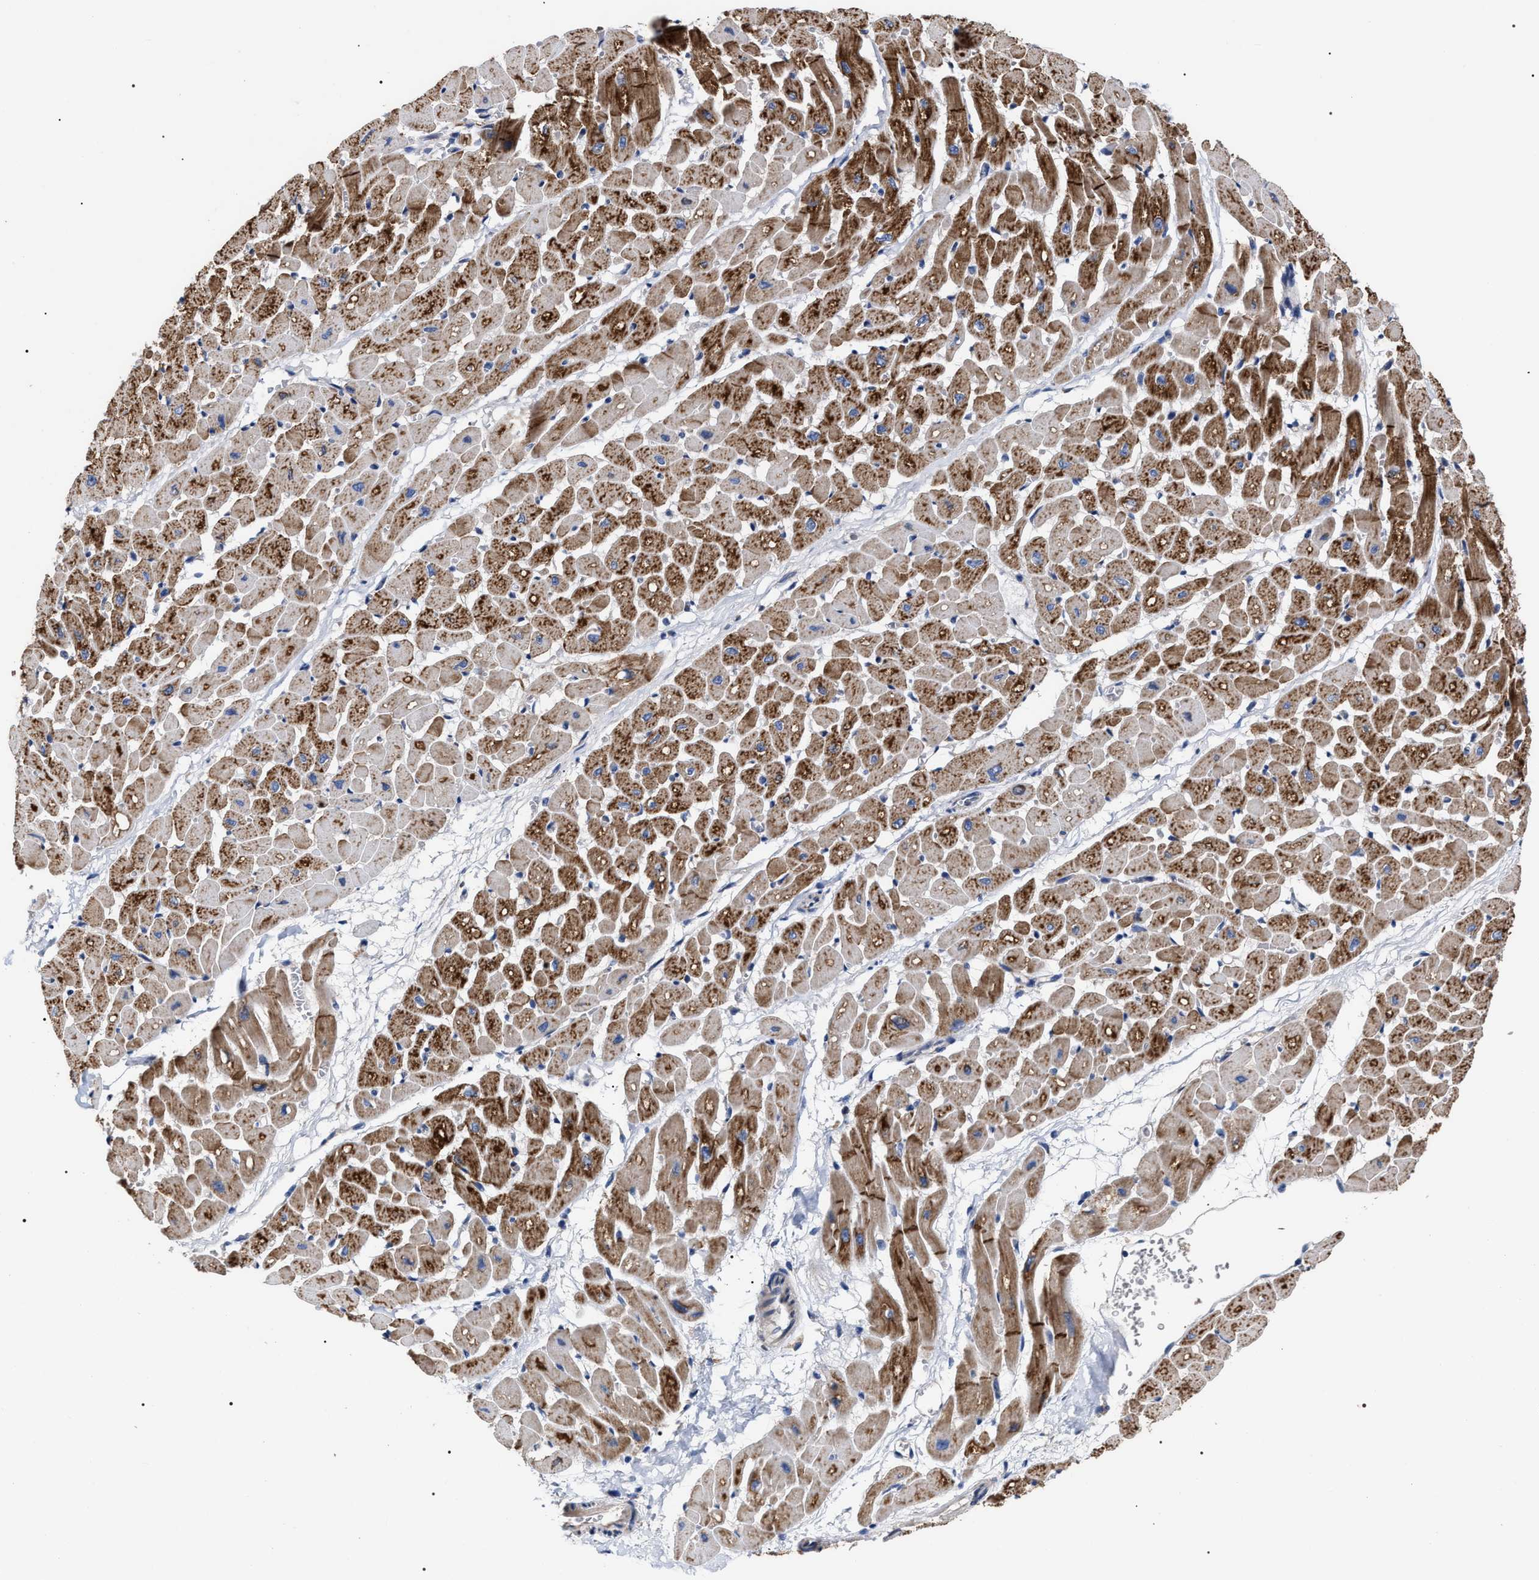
{"staining": {"intensity": "moderate", "quantity": ">75%", "location": "cytoplasmic/membranous"}, "tissue": "heart muscle", "cell_type": "Cardiomyocytes", "image_type": "normal", "snomed": [{"axis": "morphology", "description": "Normal tissue, NOS"}, {"axis": "topography", "description": "Heart"}], "caption": "A medium amount of moderate cytoplasmic/membranous expression is present in about >75% of cardiomyocytes in normal heart muscle.", "gene": "MACC1", "patient": {"sex": "male", "age": 45}}